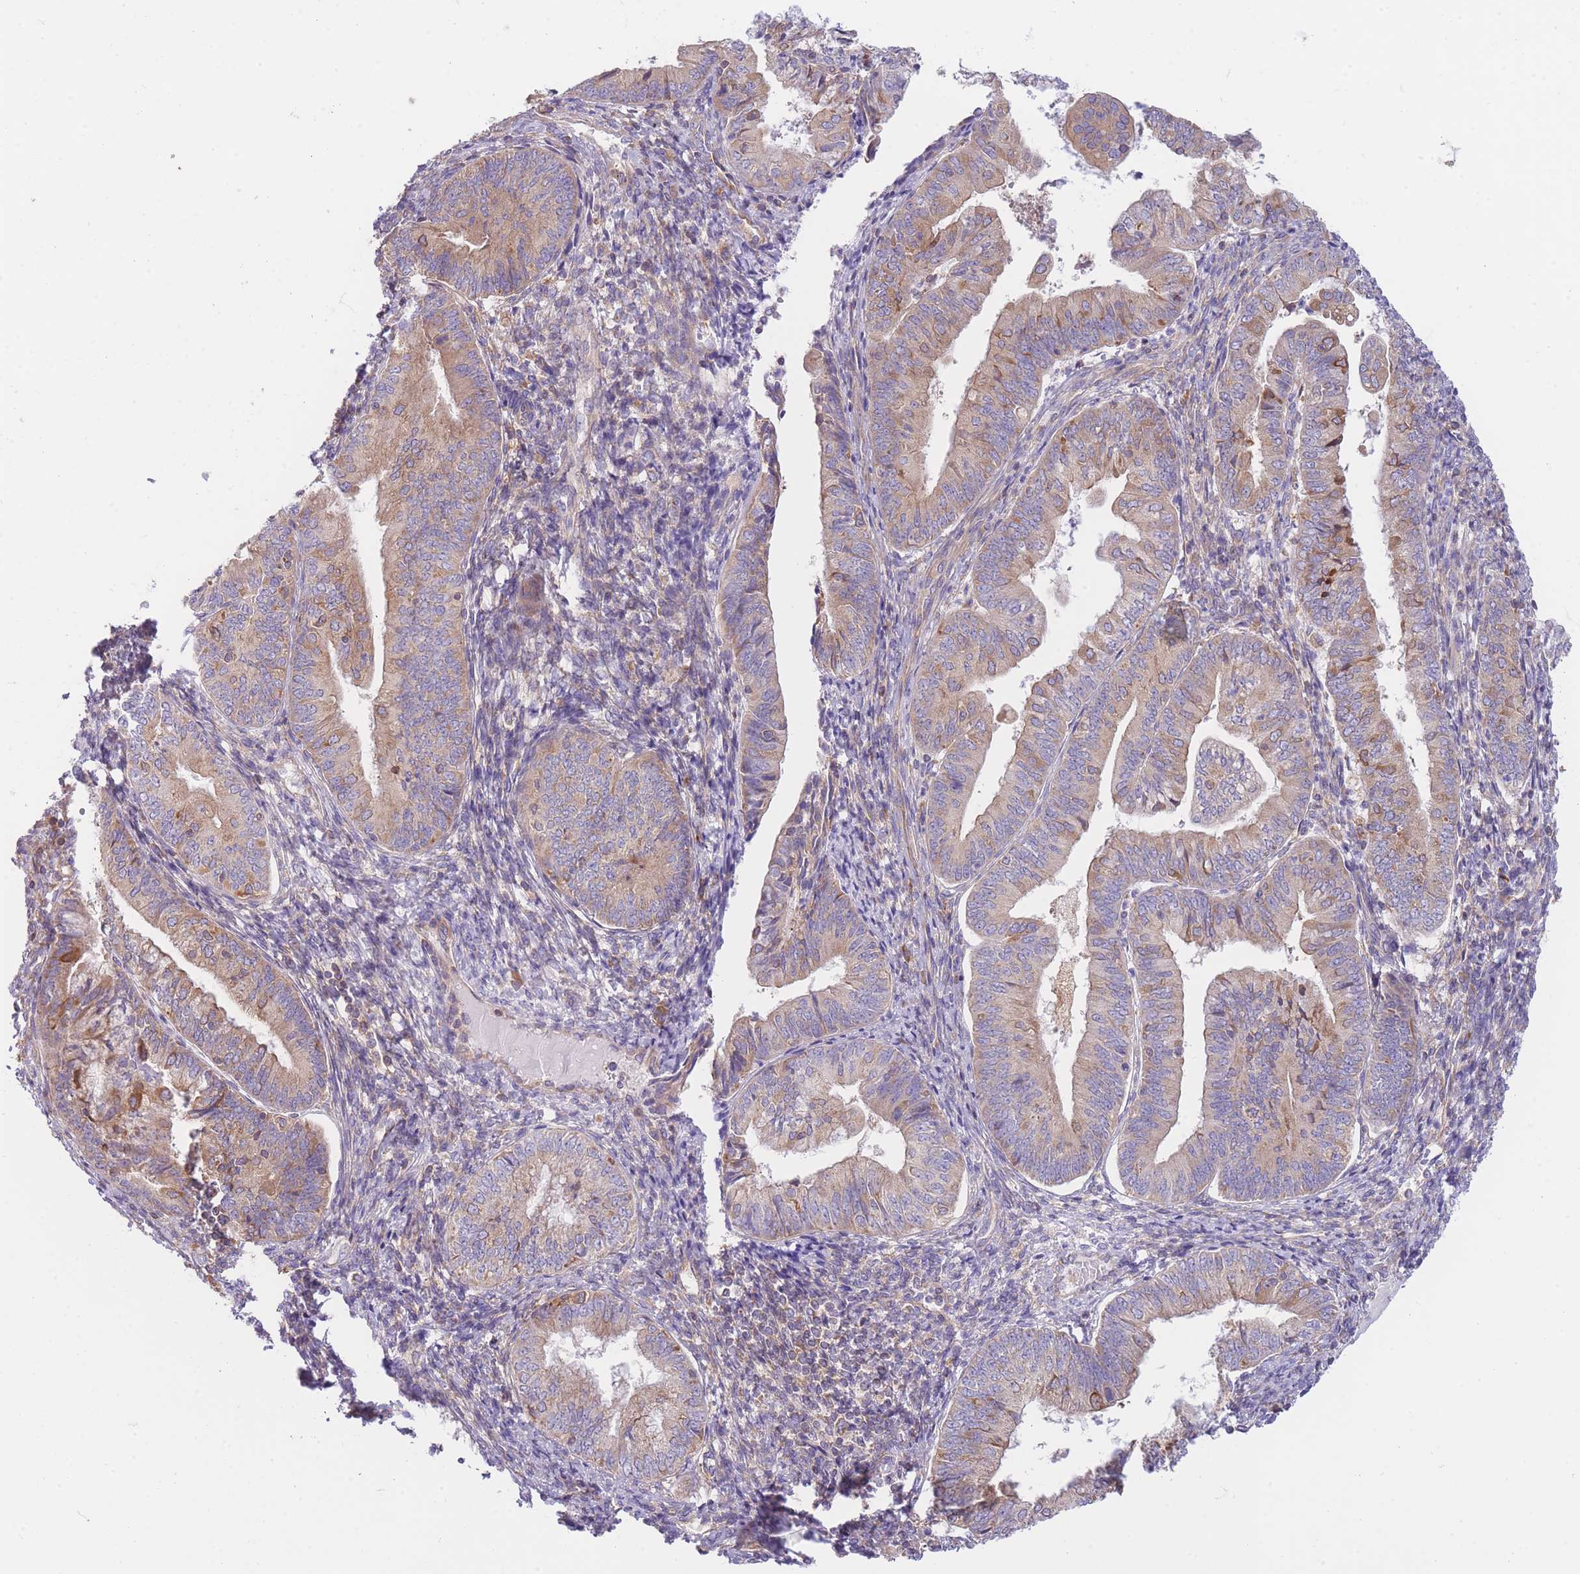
{"staining": {"intensity": "moderate", "quantity": "25%-75%", "location": "cytoplasmic/membranous"}, "tissue": "endometrial cancer", "cell_type": "Tumor cells", "image_type": "cancer", "snomed": [{"axis": "morphology", "description": "Adenocarcinoma, NOS"}, {"axis": "topography", "description": "Endometrium"}], "caption": "A histopathology image of human adenocarcinoma (endometrial) stained for a protein shows moderate cytoplasmic/membranous brown staining in tumor cells.", "gene": "SH2B2", "patient": {"sex": "female", "age": 55}}